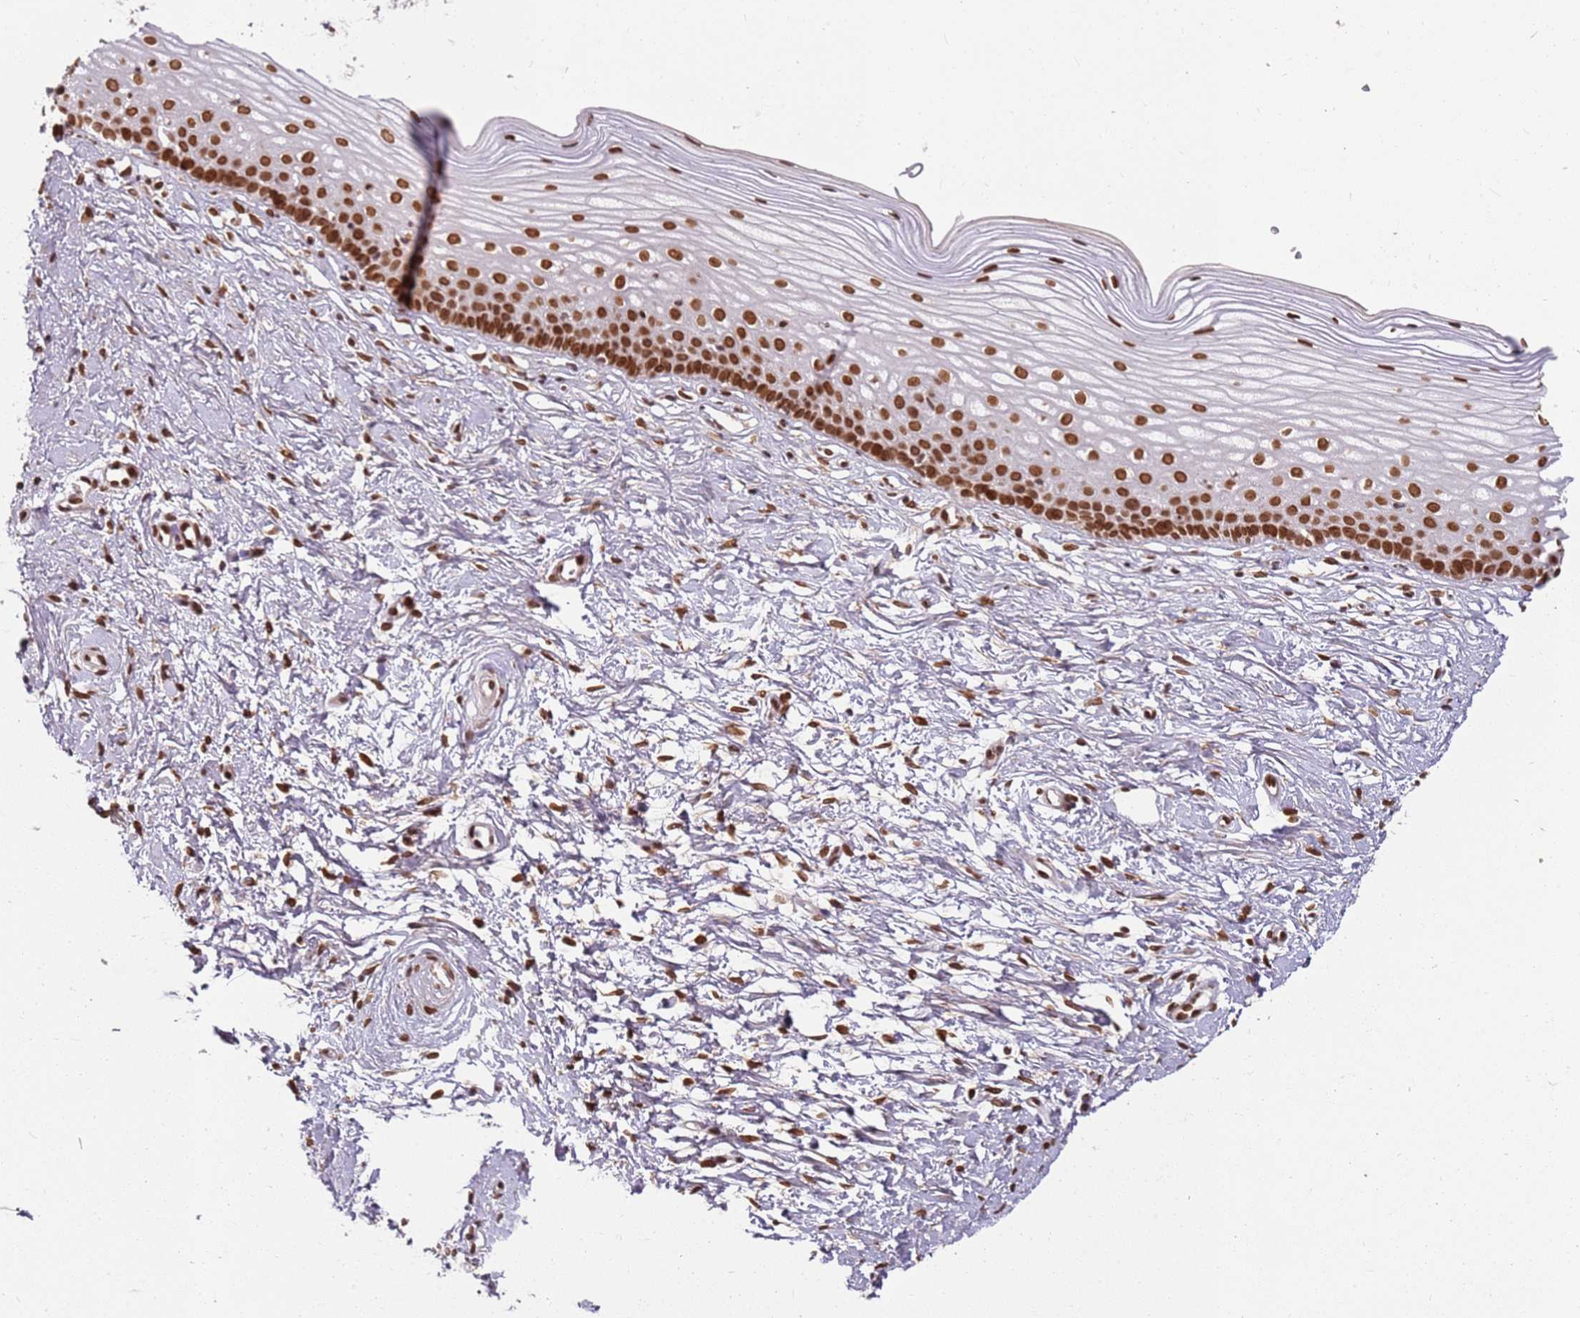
{"staining": {"intensity": "strong", "quantity": ">75%", "location": "nuclear"}, "tissue": "cervix", "cell_type": "Glandular cells", "image_type": "normal", "snomed": [{"axis": "morphology", "description": "Normal tissue, NOS"}, {"axis": "topography", "description": "Cervix"}], "caption": "Protein expression by immunohistochemistry (IHC) shows strong nuclear expression in about >75% of glandular cells in benign cervix. The protein is stained brown, and the nuclei are stained in blue (DAB IHC with brightfield microscopy, high magnification).", "gene": "TENT4A", "patient": {"sex": "female", "age": 40}}